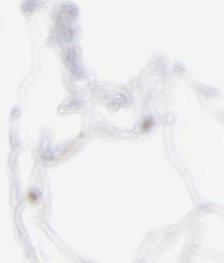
{"staining": {"intensity": "weak", "quantity": "25%-75%", "location": "cytoplasmic/membranous"}, "tissue": "adipose tissue", "cell_type": "Adipocytes", "image_type": "normal", "snomed": [{"axis": "morphology", "description": "Normal tissue, NOS"}, {"axis": "topography", "description": "Breast"}], "caption": "Protein expression by immunohistochemistry (IHC) exhibits weak cytoplasmic/membranous positivity in approximately 25%-75% of adipocytes in unremarkable adipose tissue.", "gene": "WIPF1", "patient": {"sex": "female", "age": 22}}